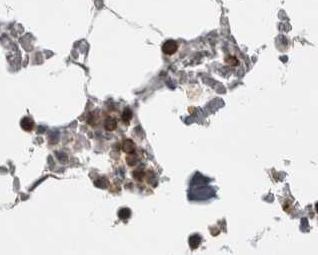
{"staining": {"intensity": "moderate", "quantity": "<25%", "location": "cytoplasmic/membranous"}, "tissue": "bone marrow", "cell_type": "Hematopoietic cells", "image_type": "normal", "snomed": [{"axis": "morphology", "description": "Normal tissue, NOS"}, {"axis": "topography", "description": "Bone marrow"}], "caption": "Brown immunohistochemical staining in unremarkable bone marrow exhibits moderate cytoplasmic/membranous expression in approximately <25% of hematopoietic cells.", "gene": "CEP295NL", "patient": {"sex": "male", "age": 70}}